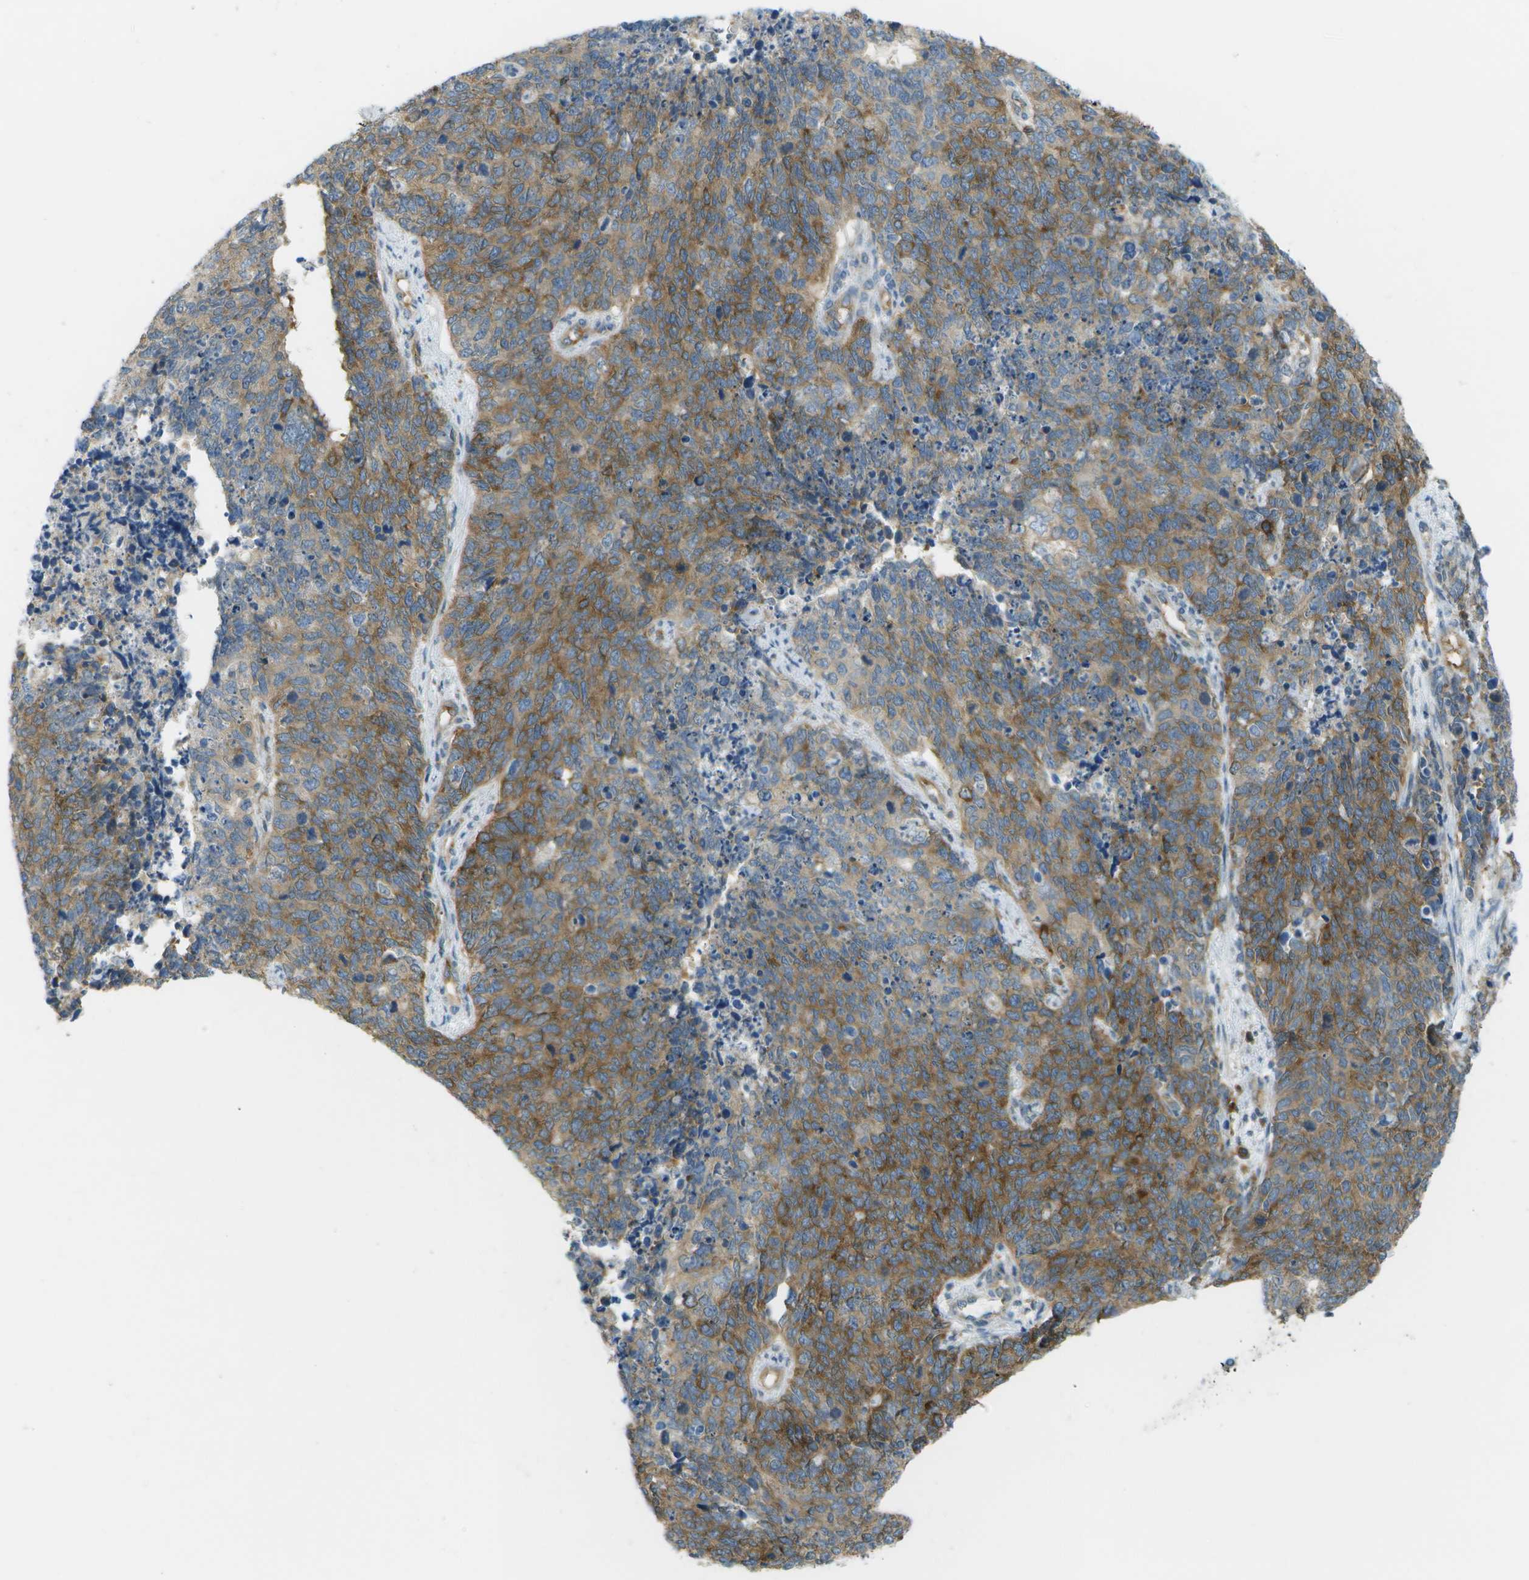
{"staining": {"intensity": "moderate", "quantity": ">75%", "location": "cytoplasmic/membranous"}, "tissue": "cervical cancer", "cell_type": "Tumor cells", "image_type": "cancer", "snomed": [{"axis": "morphology", "description": "Squamous cell carcinoma, NOS"}, {"axis": "topography", "description": "Cervix"}], "caption": "Tumor cells demonstrate medium levels of moderate cytoplasmic/membranous staining in approximately >75% of cells in human cervical squamous cell carcinoma.", "gene": "WNK2", "patient": {"sex": "female", "age": 63}}